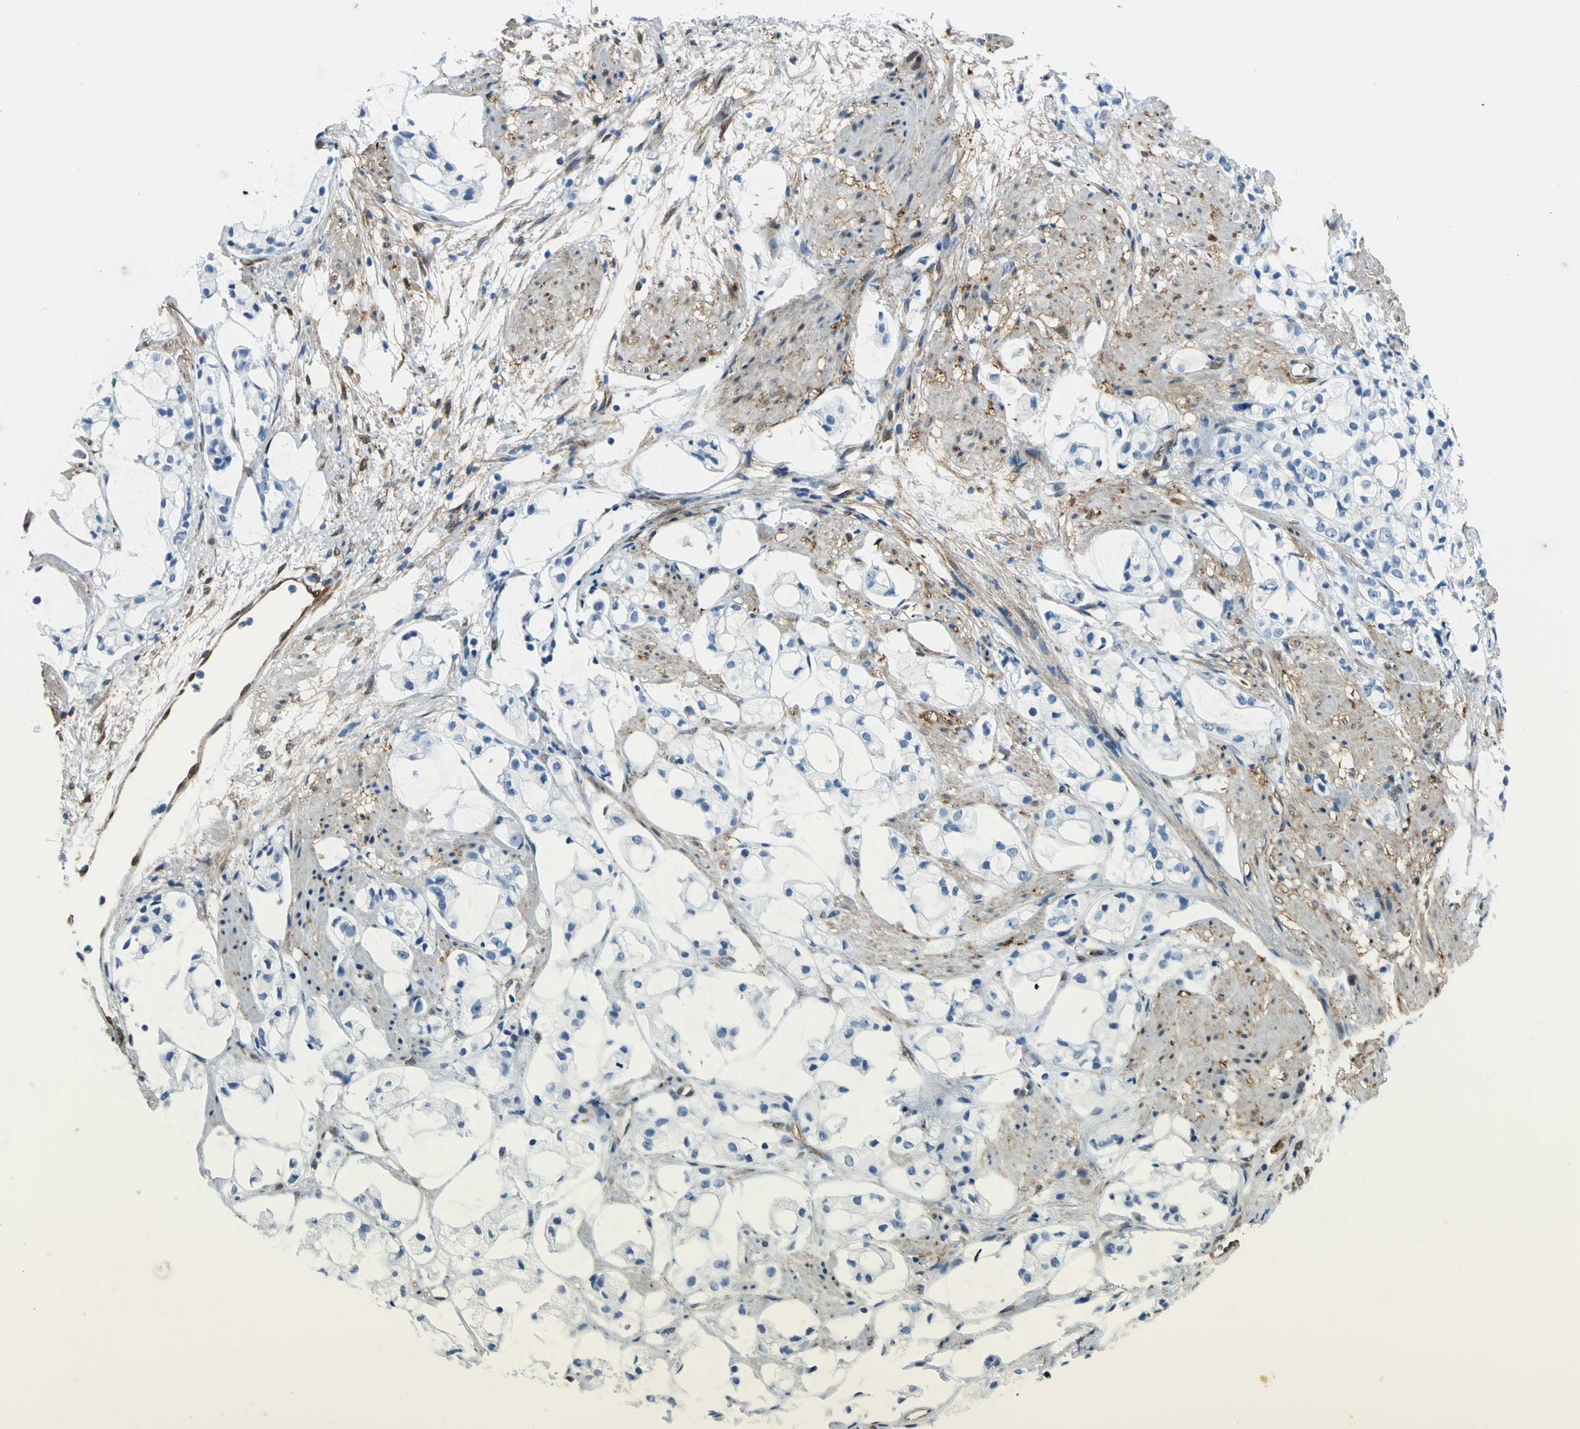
{"staining": {"intensity": "negative", "quantity": "none", "location": "none"}, "tissue": "prostate cancer", "cell_type": "Tumor cells", "image_type": "cancer", "snomed": [{"axis": "morphology", "description": "Adenocarcinoma, High grade"}, {"axis": "topography", "description": "Prostate"}], "caption": "Tumor cells show no significant protein expression in prostate cancer. (Brightfield microscopy of DAB (3,3'-diaminobenzidine) immunohistochemistry (IHC) at high magnification).", "gene": "HSPB1", "patient": {"sex": "male", "age": 85}}